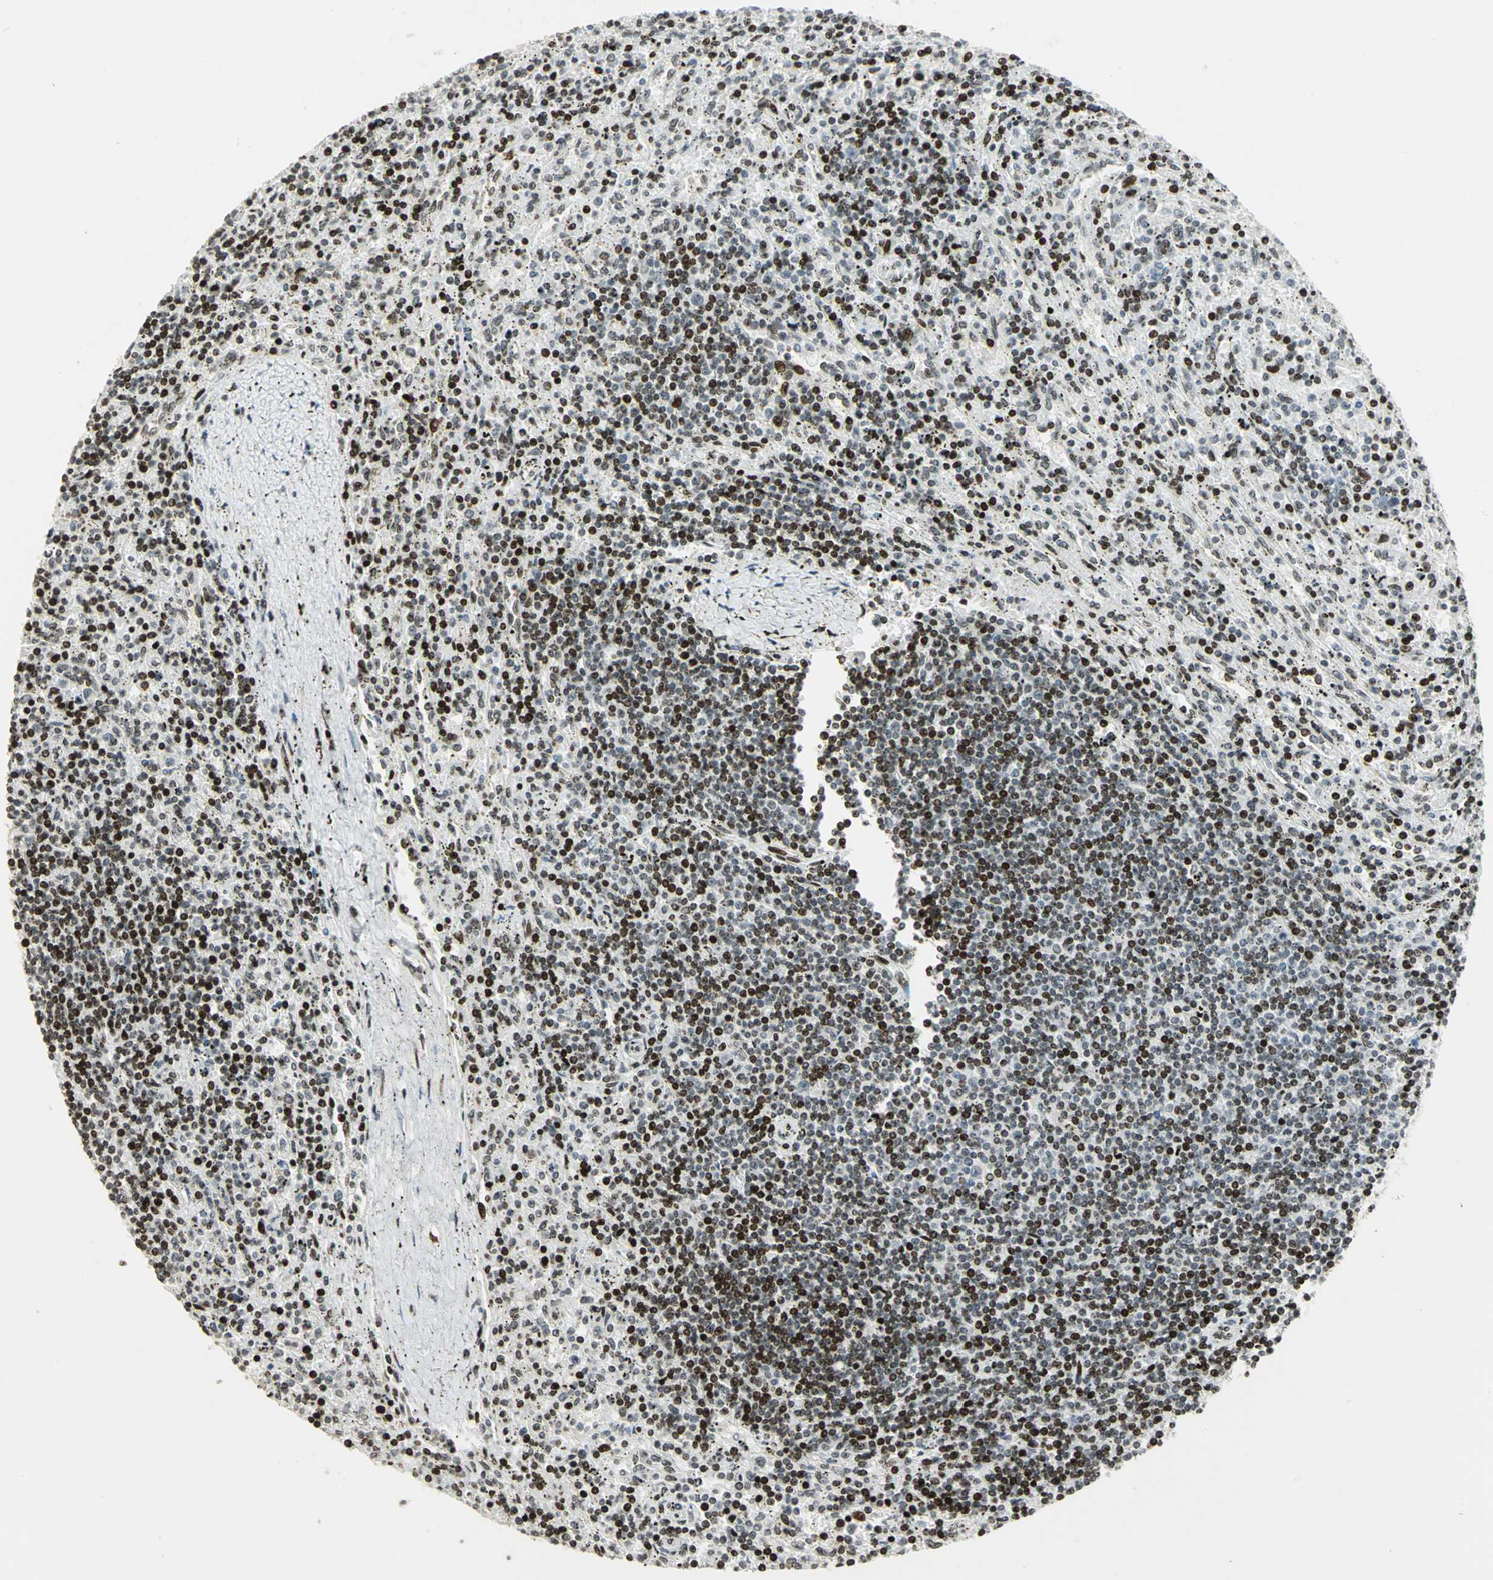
{"staining": {"intensity": "strong", "quantity": "25%-75%", "location": "nuclear"}, "tissue": "lymphoma", "cell_type": "Tumor cells", "image_type": "cancer", "snomed": [{"axis": "morphology", "description": "Malignant lymphoma, non-Hodgkin's type, Low grade"}, {"axis": "topography", "description": "Spleen"}], "caption": "Low-grade malignant lymphoma, non-Hodgkin's type was stained to show a protein in brown. There is high levels of strong nuclear positivity in approximately 25%-75% of tumor cells. The staining was performed using DAB, with brown indicating positive protein expression. Nuclei are stained blue with hematoxylin.", "gene": "KDM1A", "patient": {"sex": "male", "age": 76}}